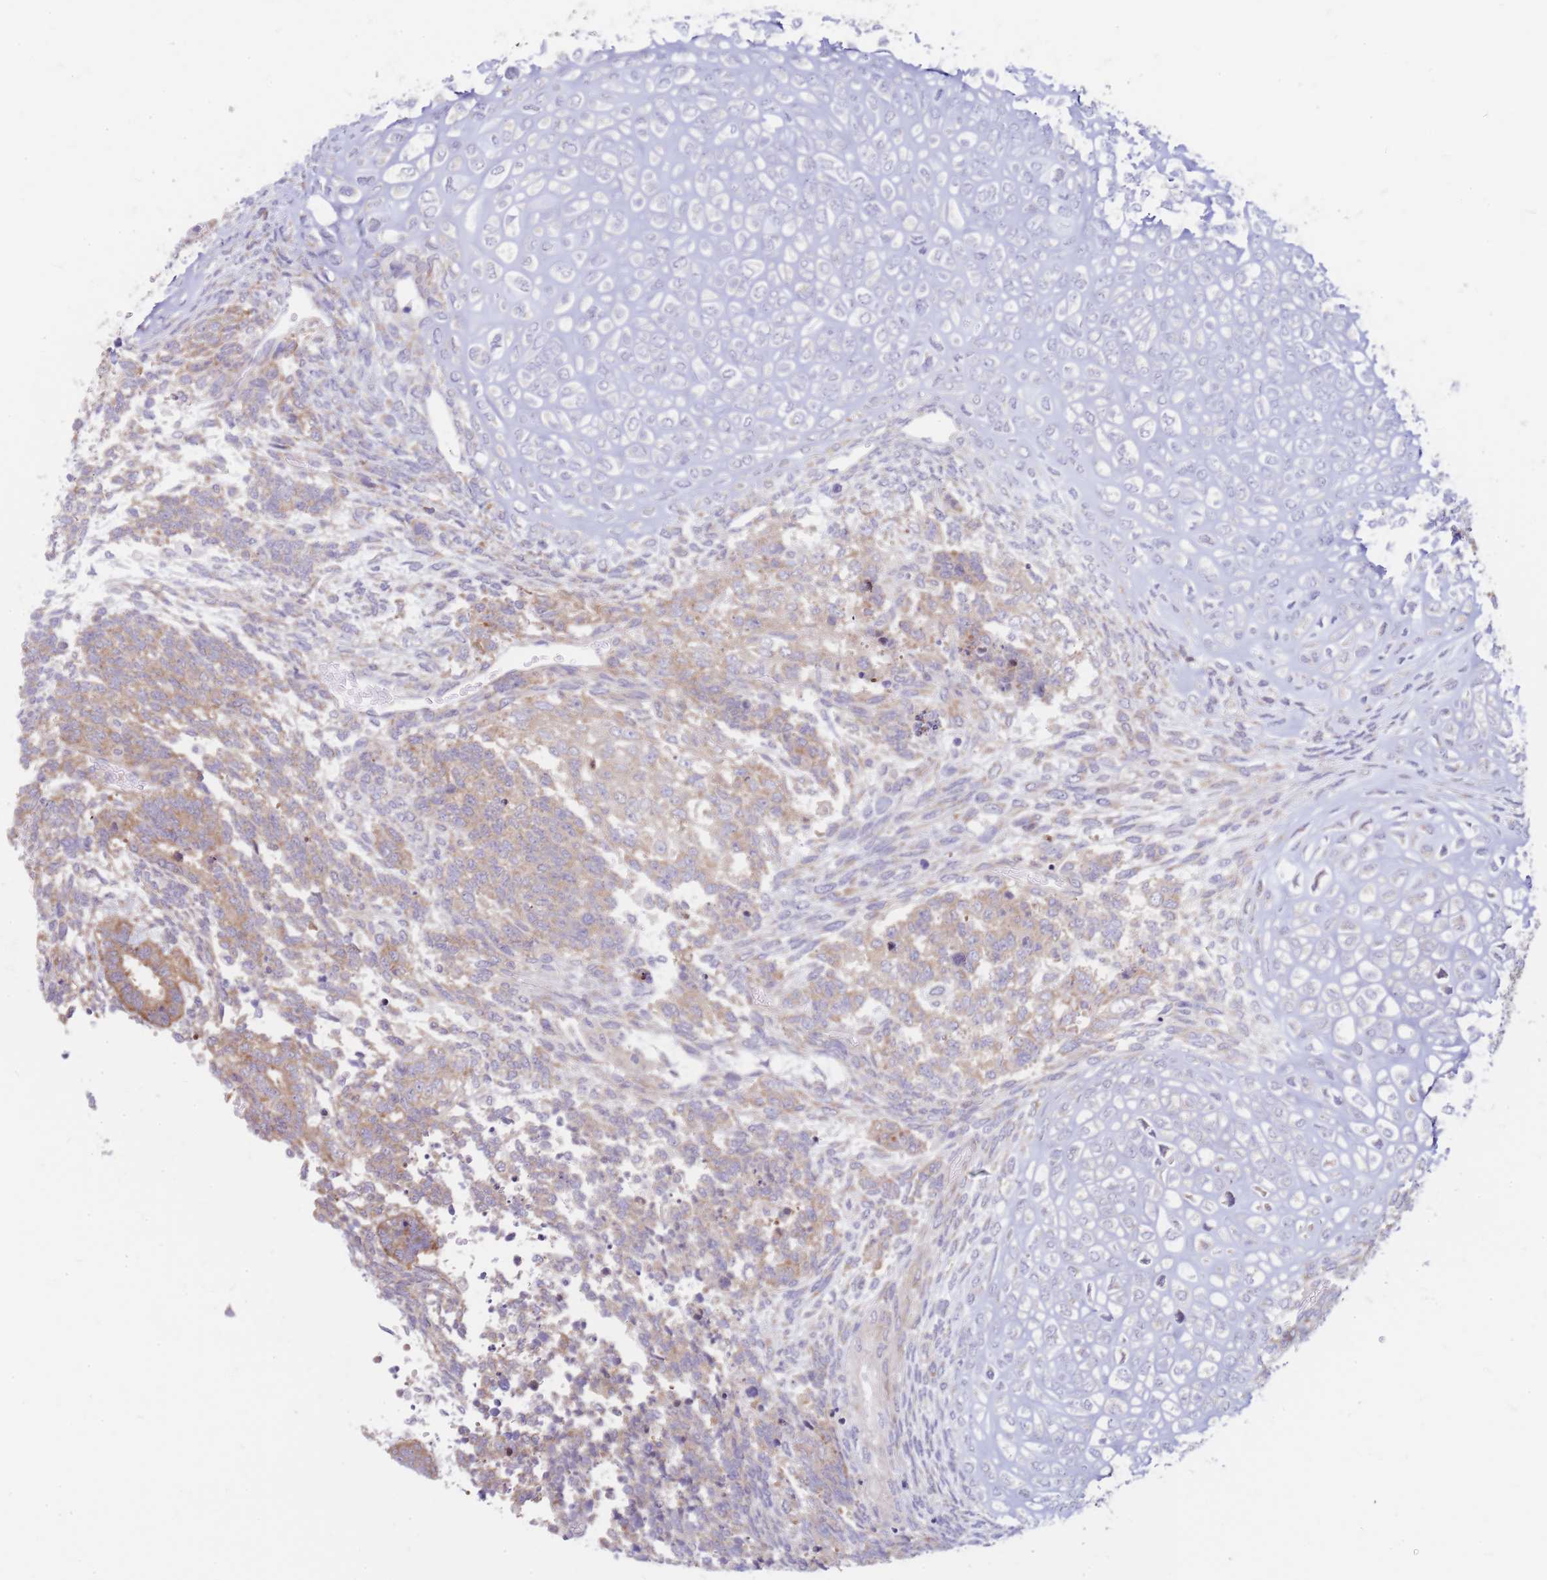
{"staining": {"intensity": "moderate", "quantity": "25%-75%", "location": "cytoplasmic/membranous"}, "tissue": "testis cancer", "cell_type": "Tumor cells", "image_type": "cancer", "snomed": [{"axis": "morphology", "description": "Carcinoma, Embryonal, NOS"}, {"axis": "topography", "description": "Testis"}], "caption": "Human testis cancer (embryonal carcinoma) stained with a brown dye exhibits moderate cytoplasmic/membranous positive positivity in about 25%-75% of tumor cells.", "gene": "RPL8", "patient": {"sex": "male", "age": 23}}